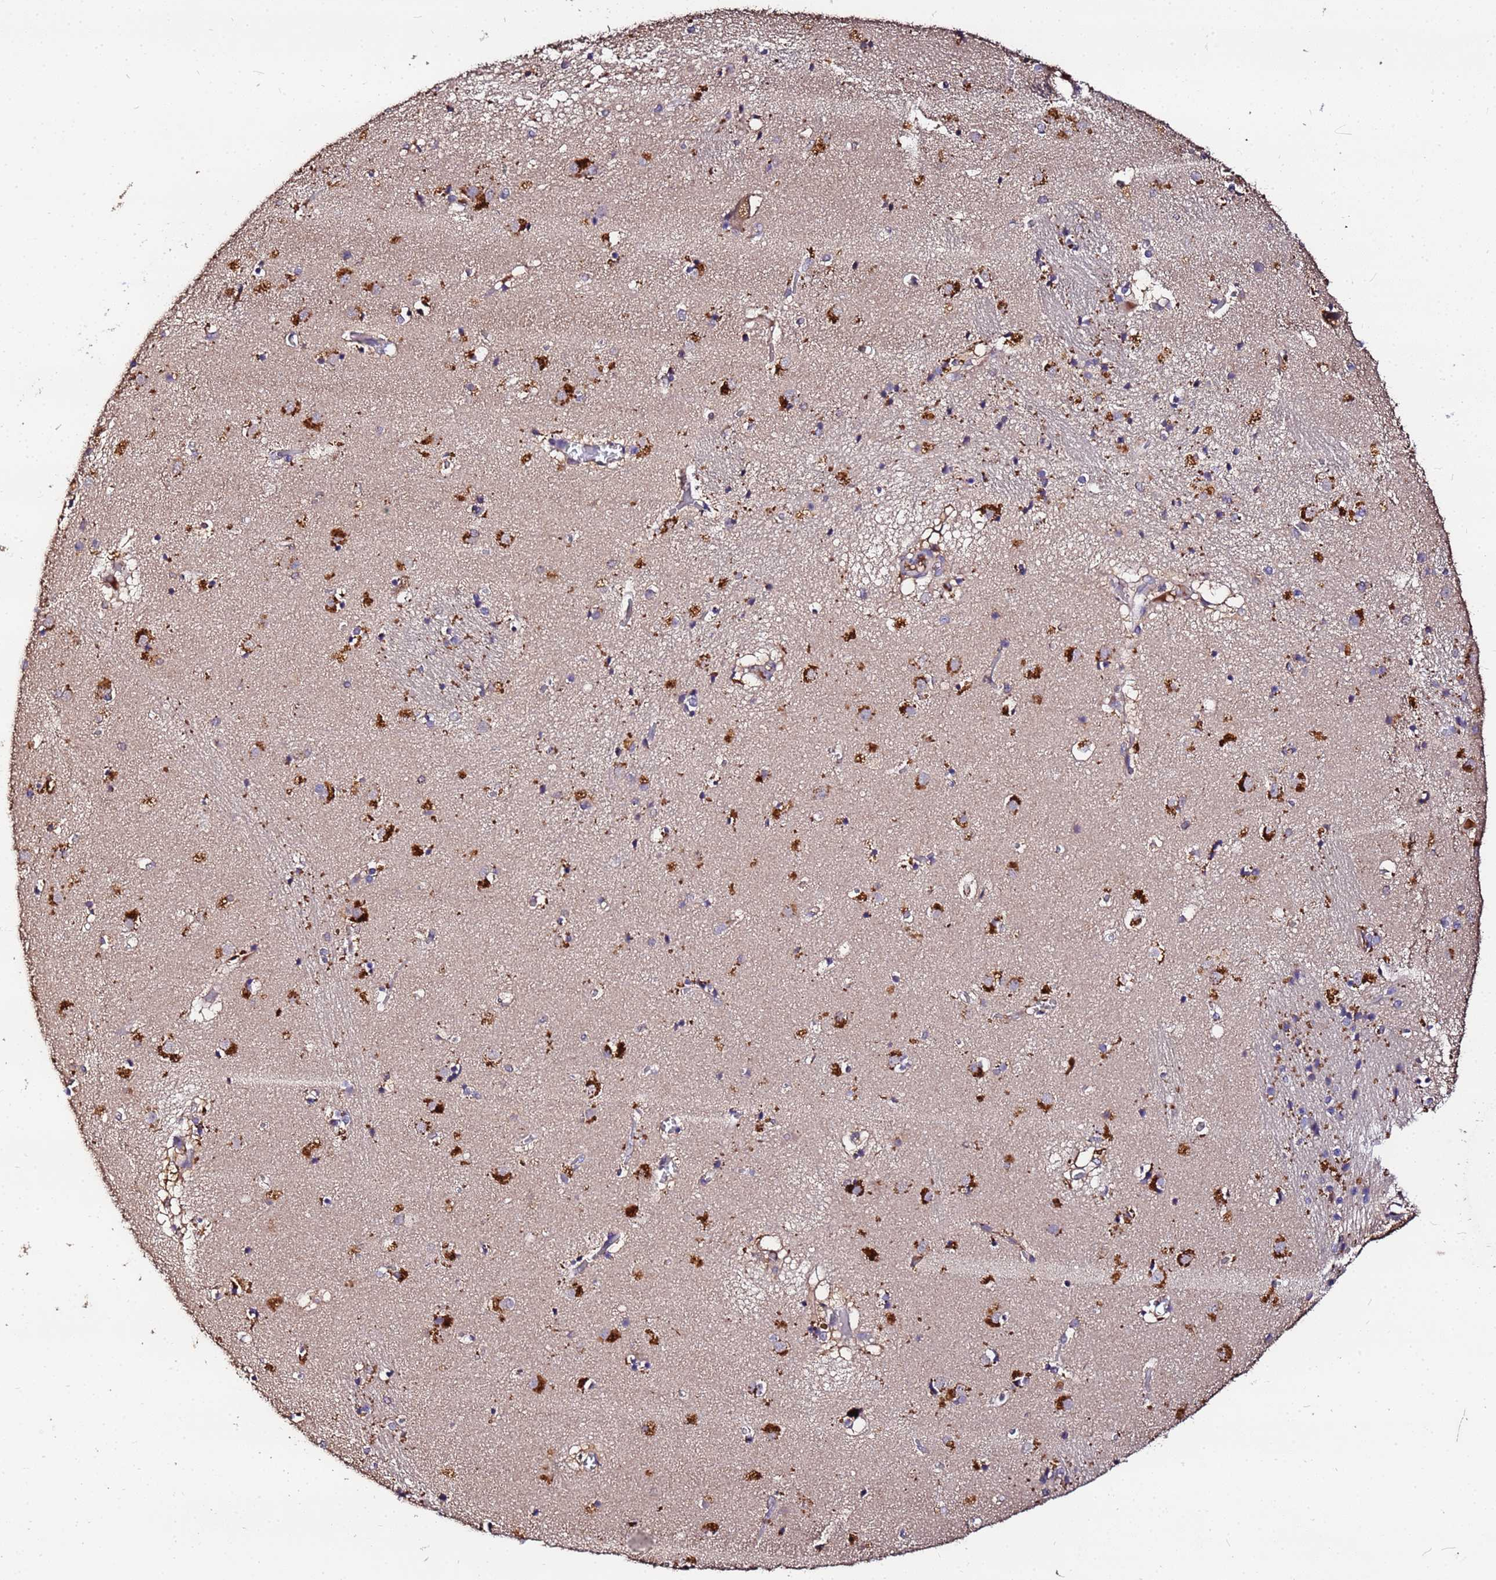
{"staining": {"intensity": "moderate", "quantity": "<25%", "location": "cytoplasmic/membranous"}, "tissue": "caudate", "cell_type": "Glial cells", "image_type": "normal", "snomed": [{"axis": "morphology", "description": "Normal tissue, NOS"}, {"axis": "topography", "description": "Lateral ventricle wall"}], "caption": "Immunohistochemistry histopathology image of unremarkable human caudate stained for a protein (brown), which reveals low levels of moderate cytoplasmic/membranous positivity in about <25% of glial cells.", "gene": "MTERF1", "patient": {"sex": "male", "age": 70}}